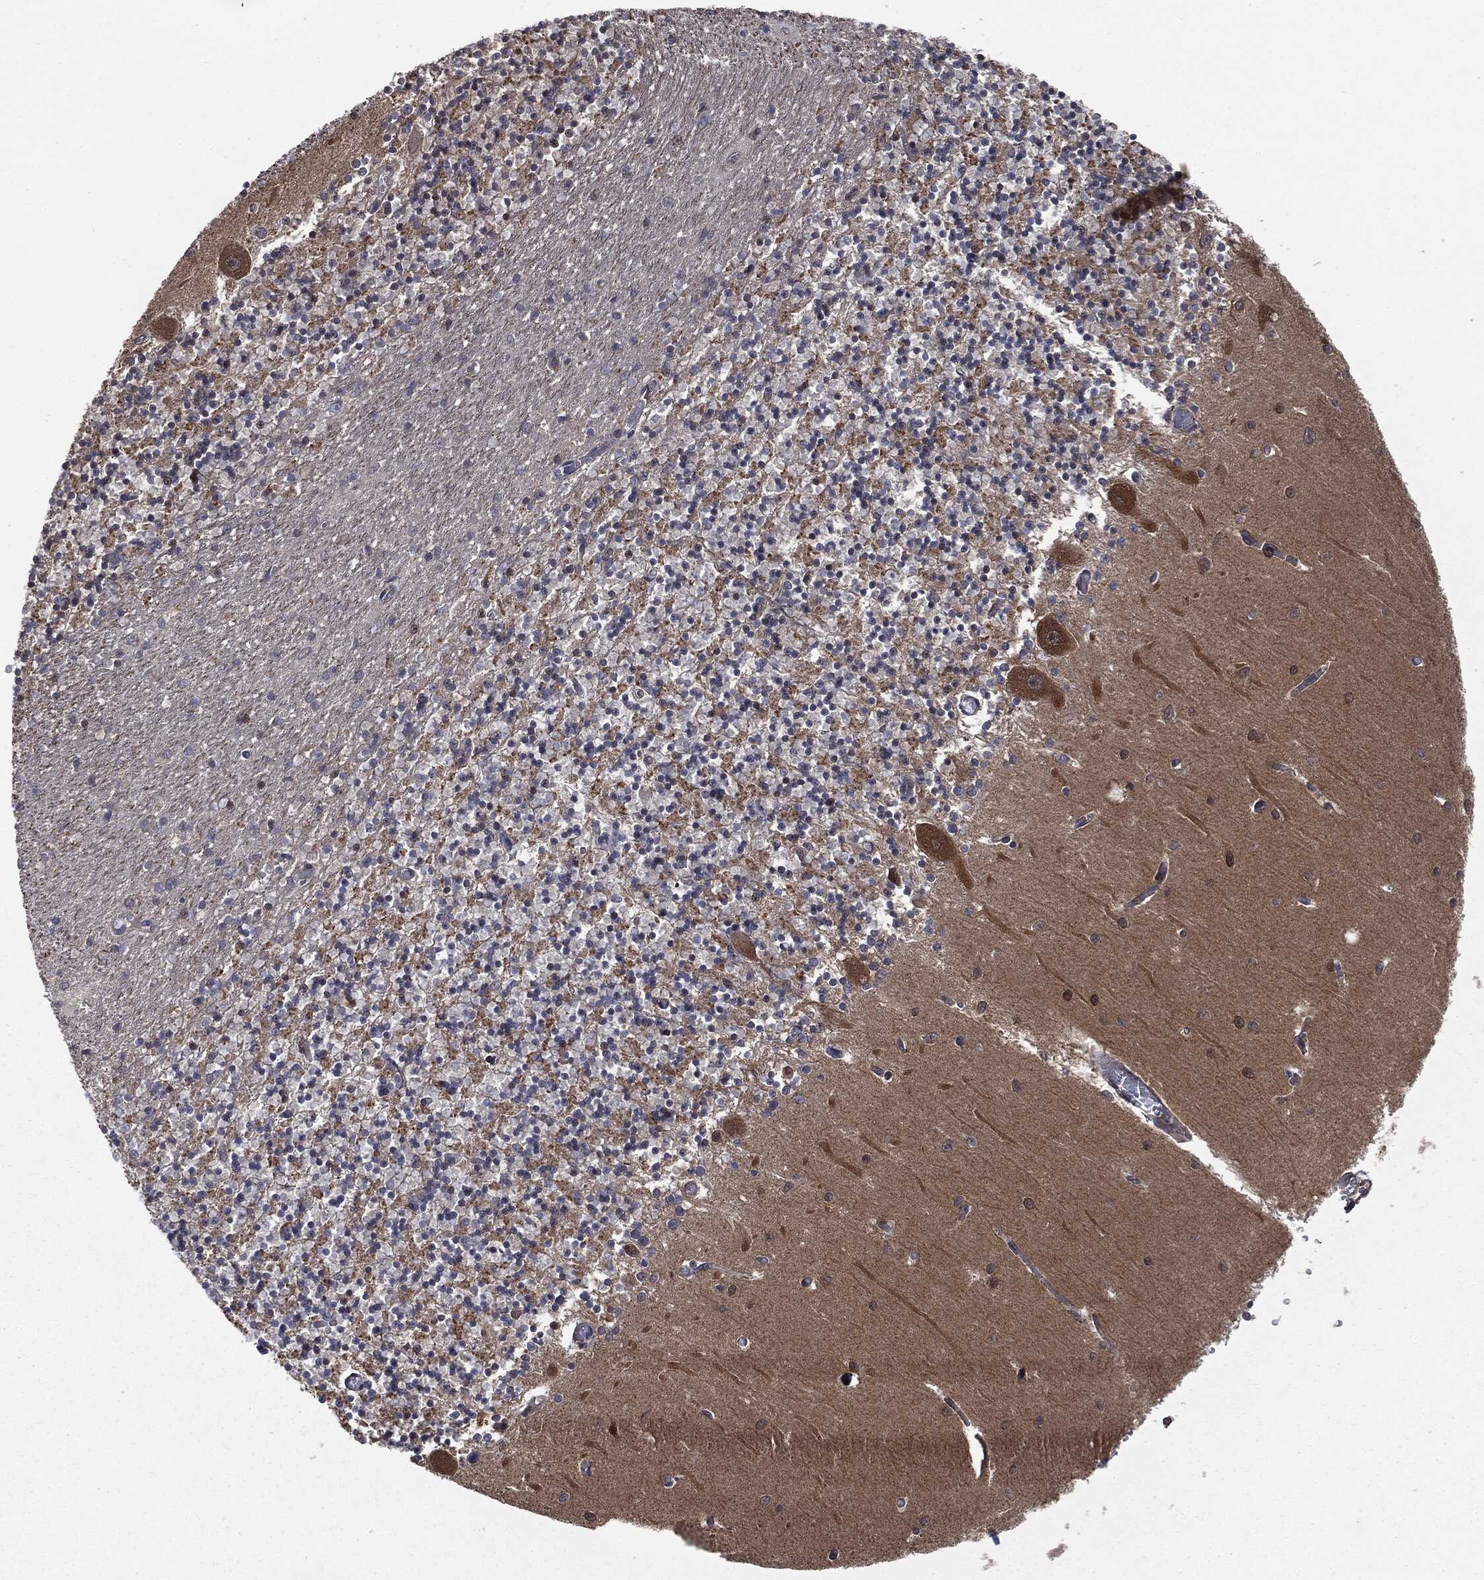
{"staining": {"intensity": "strong", "quantity": "<25%", "location": "cytoplasmic/membranous"}, "tissue": "cerebellum", "cell_type": "Cells in granular layer", "image_type": "normal", "snomed": [{"axis": "morphology", "description": "Normal tissue, NOS"}, {"axis": "topography", "description": "Cerebellum"}], "caption": "Brown immunohistochemical staining in benign cerebellum shows strong cytoplasmic/membranous expression in approximately <25% of cells in granular layer. The staining was performed using DAB (3,3'-diaminobenzidine) to visualize the protein expression in brown, while the nuclei were stained in blue with hematoxylin (Magnification: 20x).", "gene": "EPS15L1", "patient": {"sex": "female", "age": 64}}